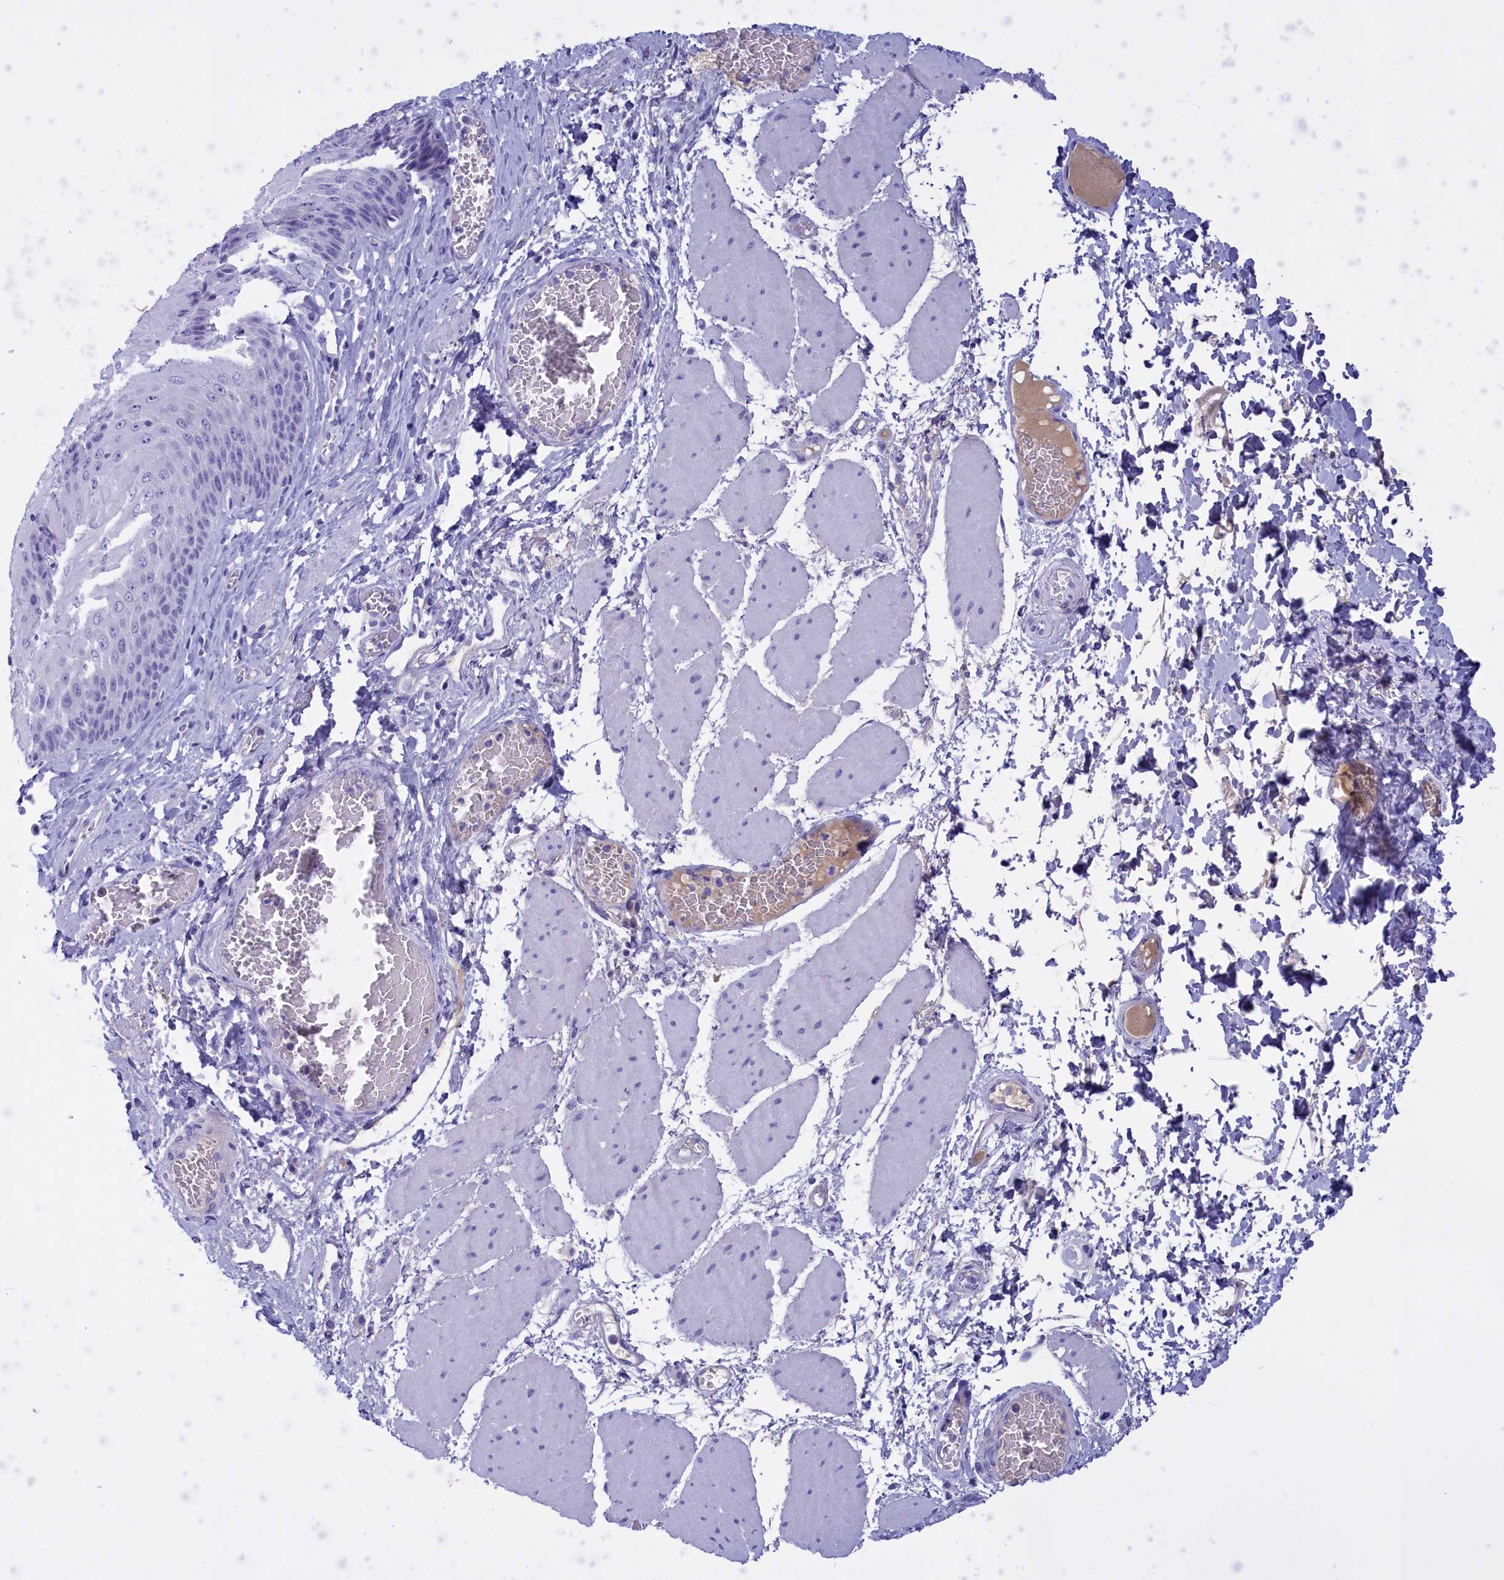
{"staining": {"intensity": "negative", "quantity": "none", "location": "none"}, "tissue": "esophagus", "cell_type": "Squamous epithelial cells", "image_type": "normal", "snomed": [{"axis": "morphology", "description": "Normal tissue, NOS"}, {"axis": "topography", "description": "Esophagus"}], "caption": "The micrograph displays no staining of squamous epithelial cells in benign esophagus.", "gene": "PROK2", "patient": {"sex": "male", "age": 60}}